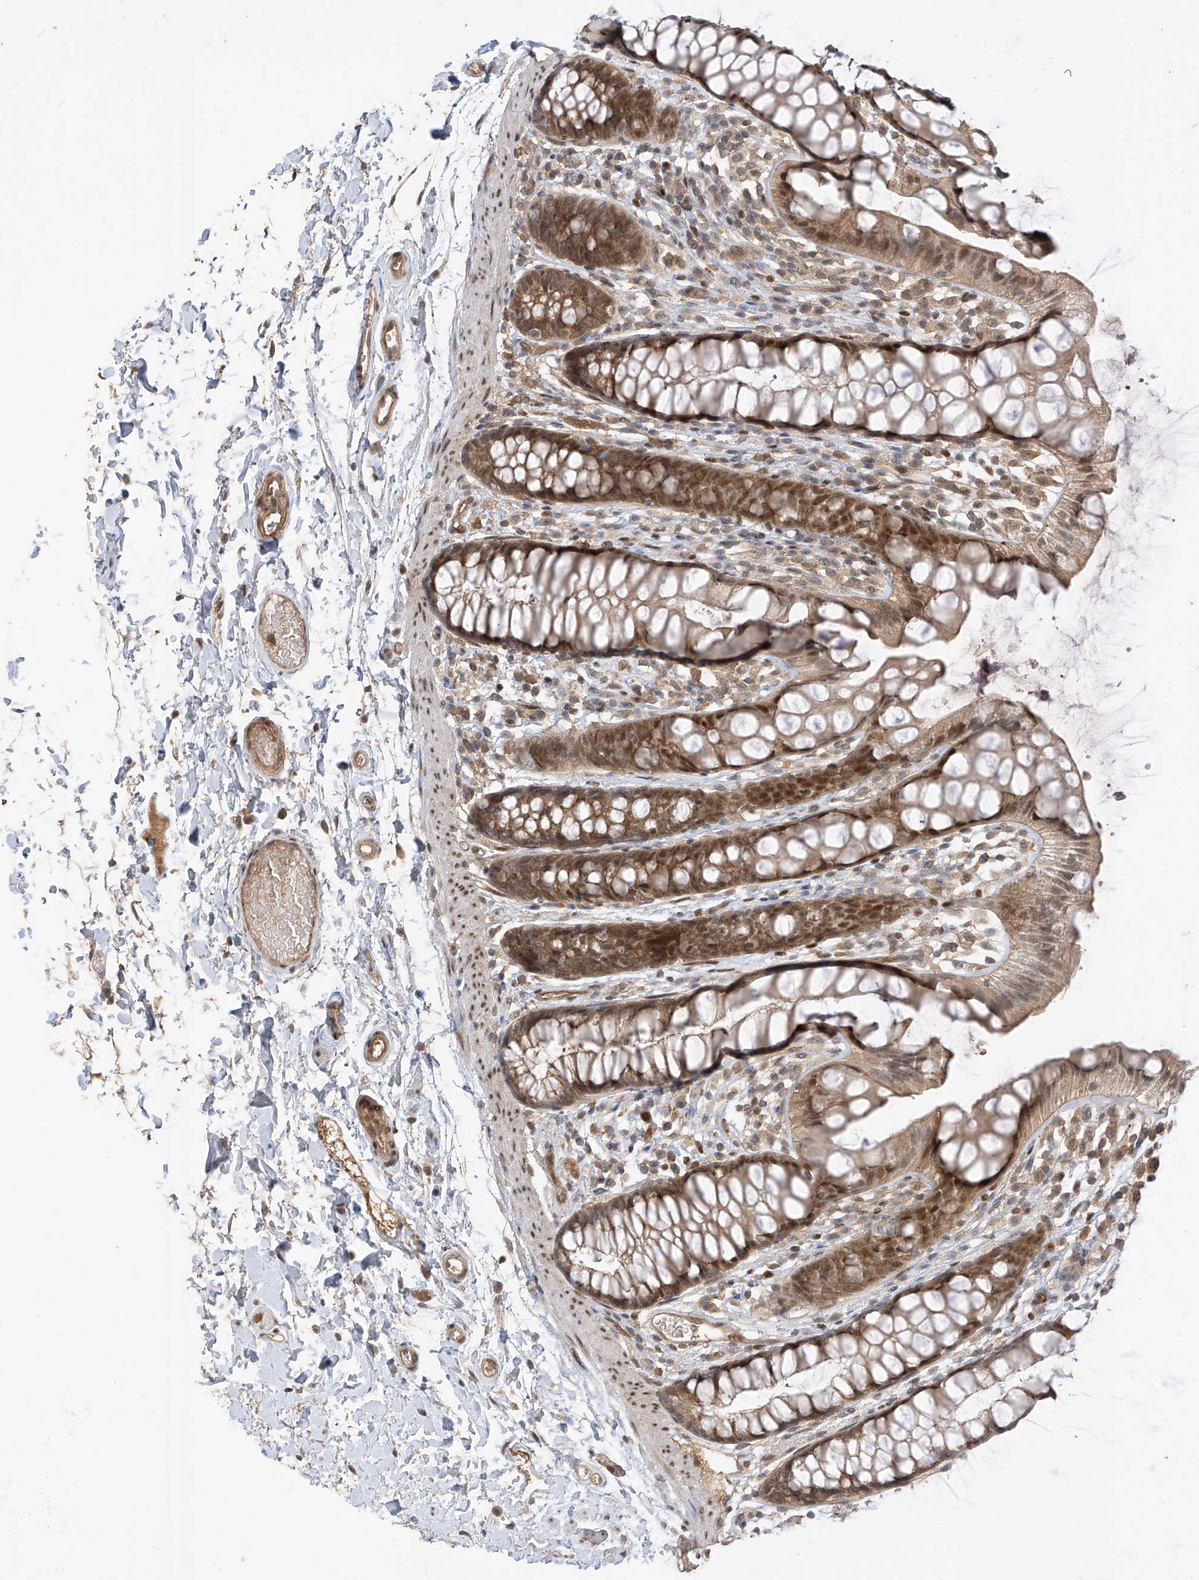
{"staining": {"intensity": "moderate", "quantity": ">75%", "location": "cytoplasmic/membranous,nuclear"}, "tissue": "rectum", "cell_type": "Glandular cells", "image_type": "normal", "snomed": [{"axis": "morphology", "description": "Normal tissue, NOS"}, {"axis": "topography", "description": "Rectum"}], "caption": "Brown immunohistochemical staining in unremarkable human rectum exhibits moderate cytoplasmic/membranous,nuclear expression in about >75% of glandular cells.", "gene": "MRTFA", "patient": {"sex": "female", "age": 65}}